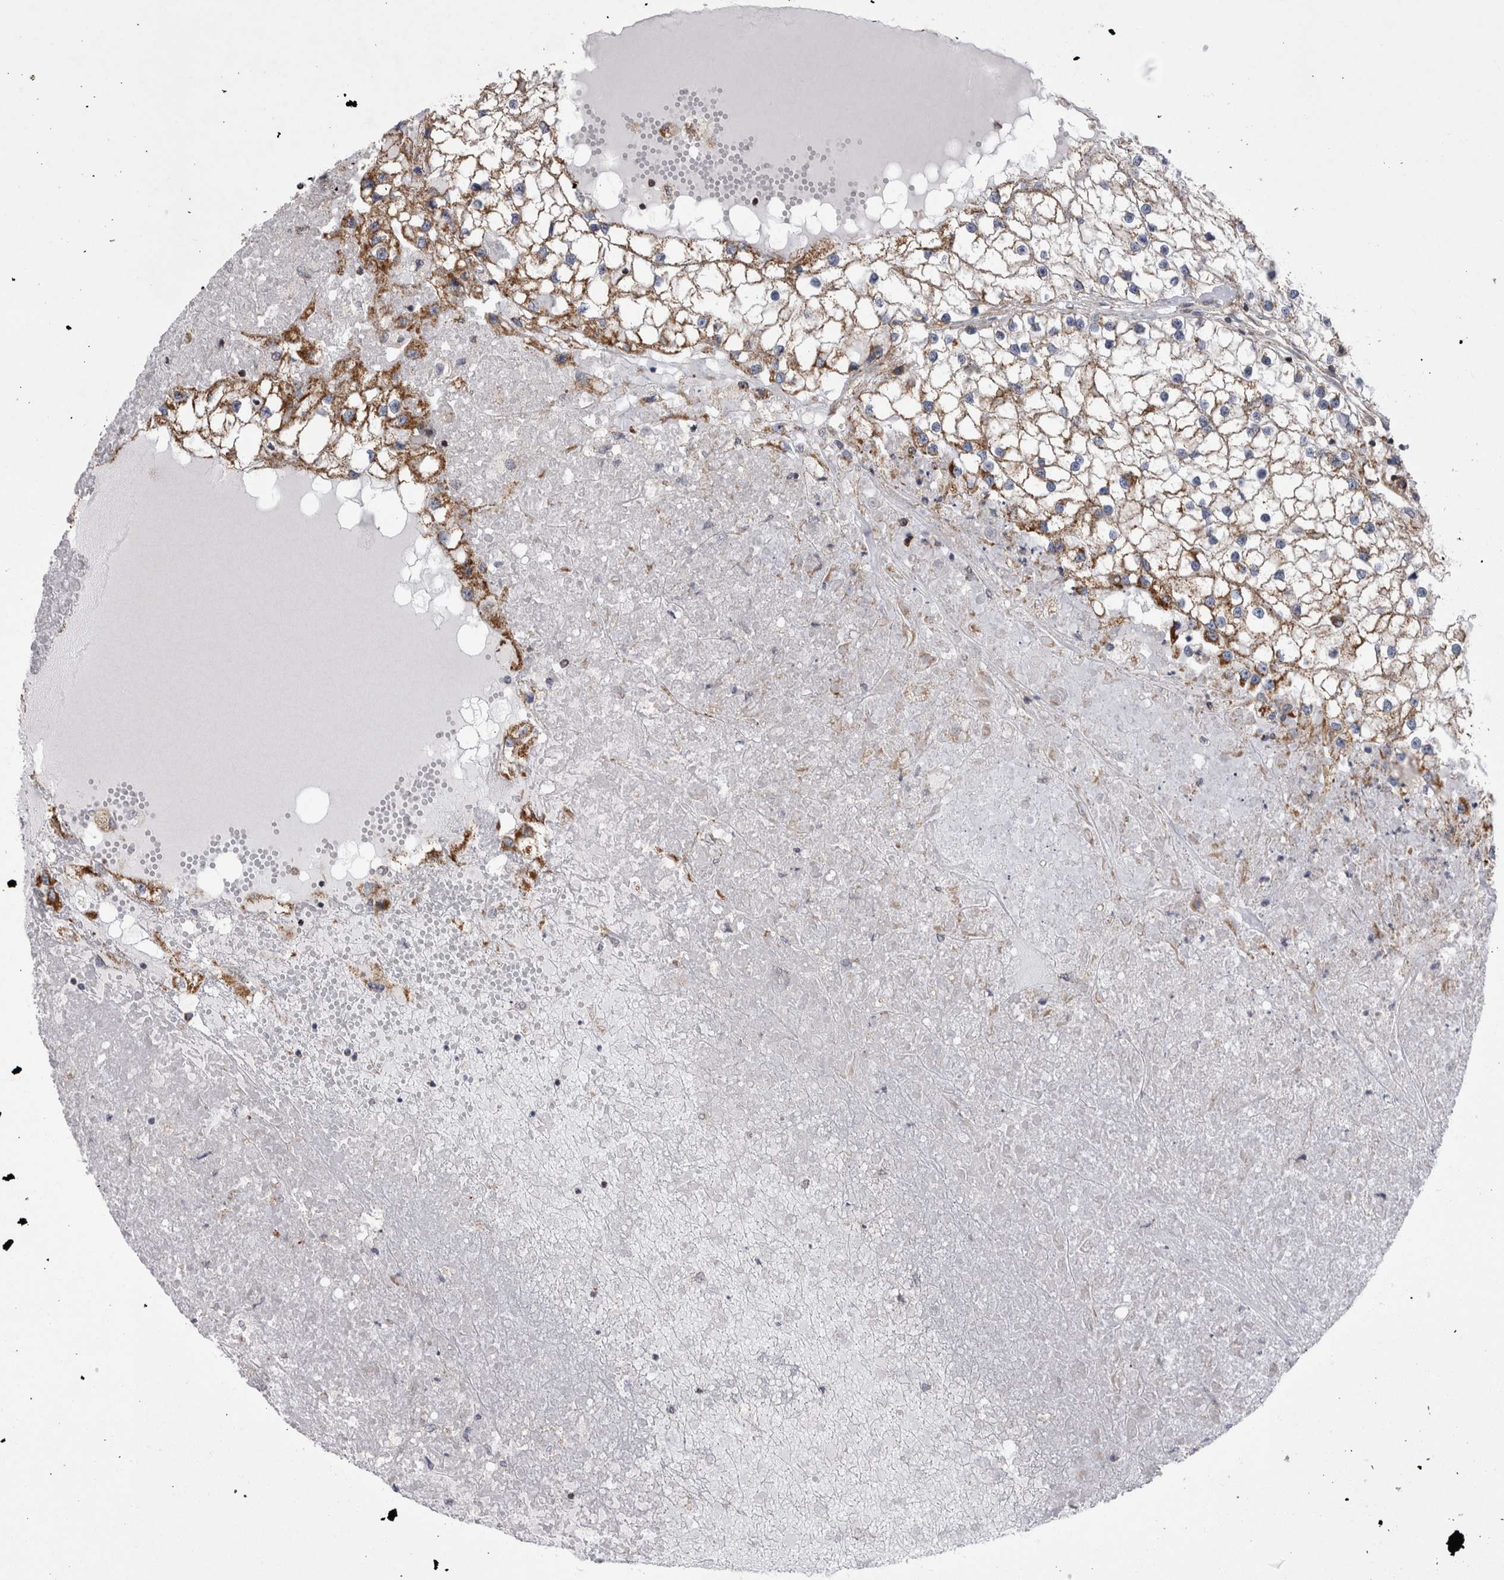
{"staining": {"intensity": "moderate", "quantity": ">75%", "location": "cytoplasmic/membranous"}, "tissue": "renal cancer", "cell_type": "Tumor cells", "image_type": "cancer", "snomed": [{"axis": "morphology", "description": "Adenocarcinoma, NOS"}, {"axis": "topography", "description": "Kidney"}], "caption": "Human renal cancer stained with a protein marker demonstrates moderate staining in tumor cells.", "gene": "TSPOAP1", "patient": {"sex": "male", "age": 68}}